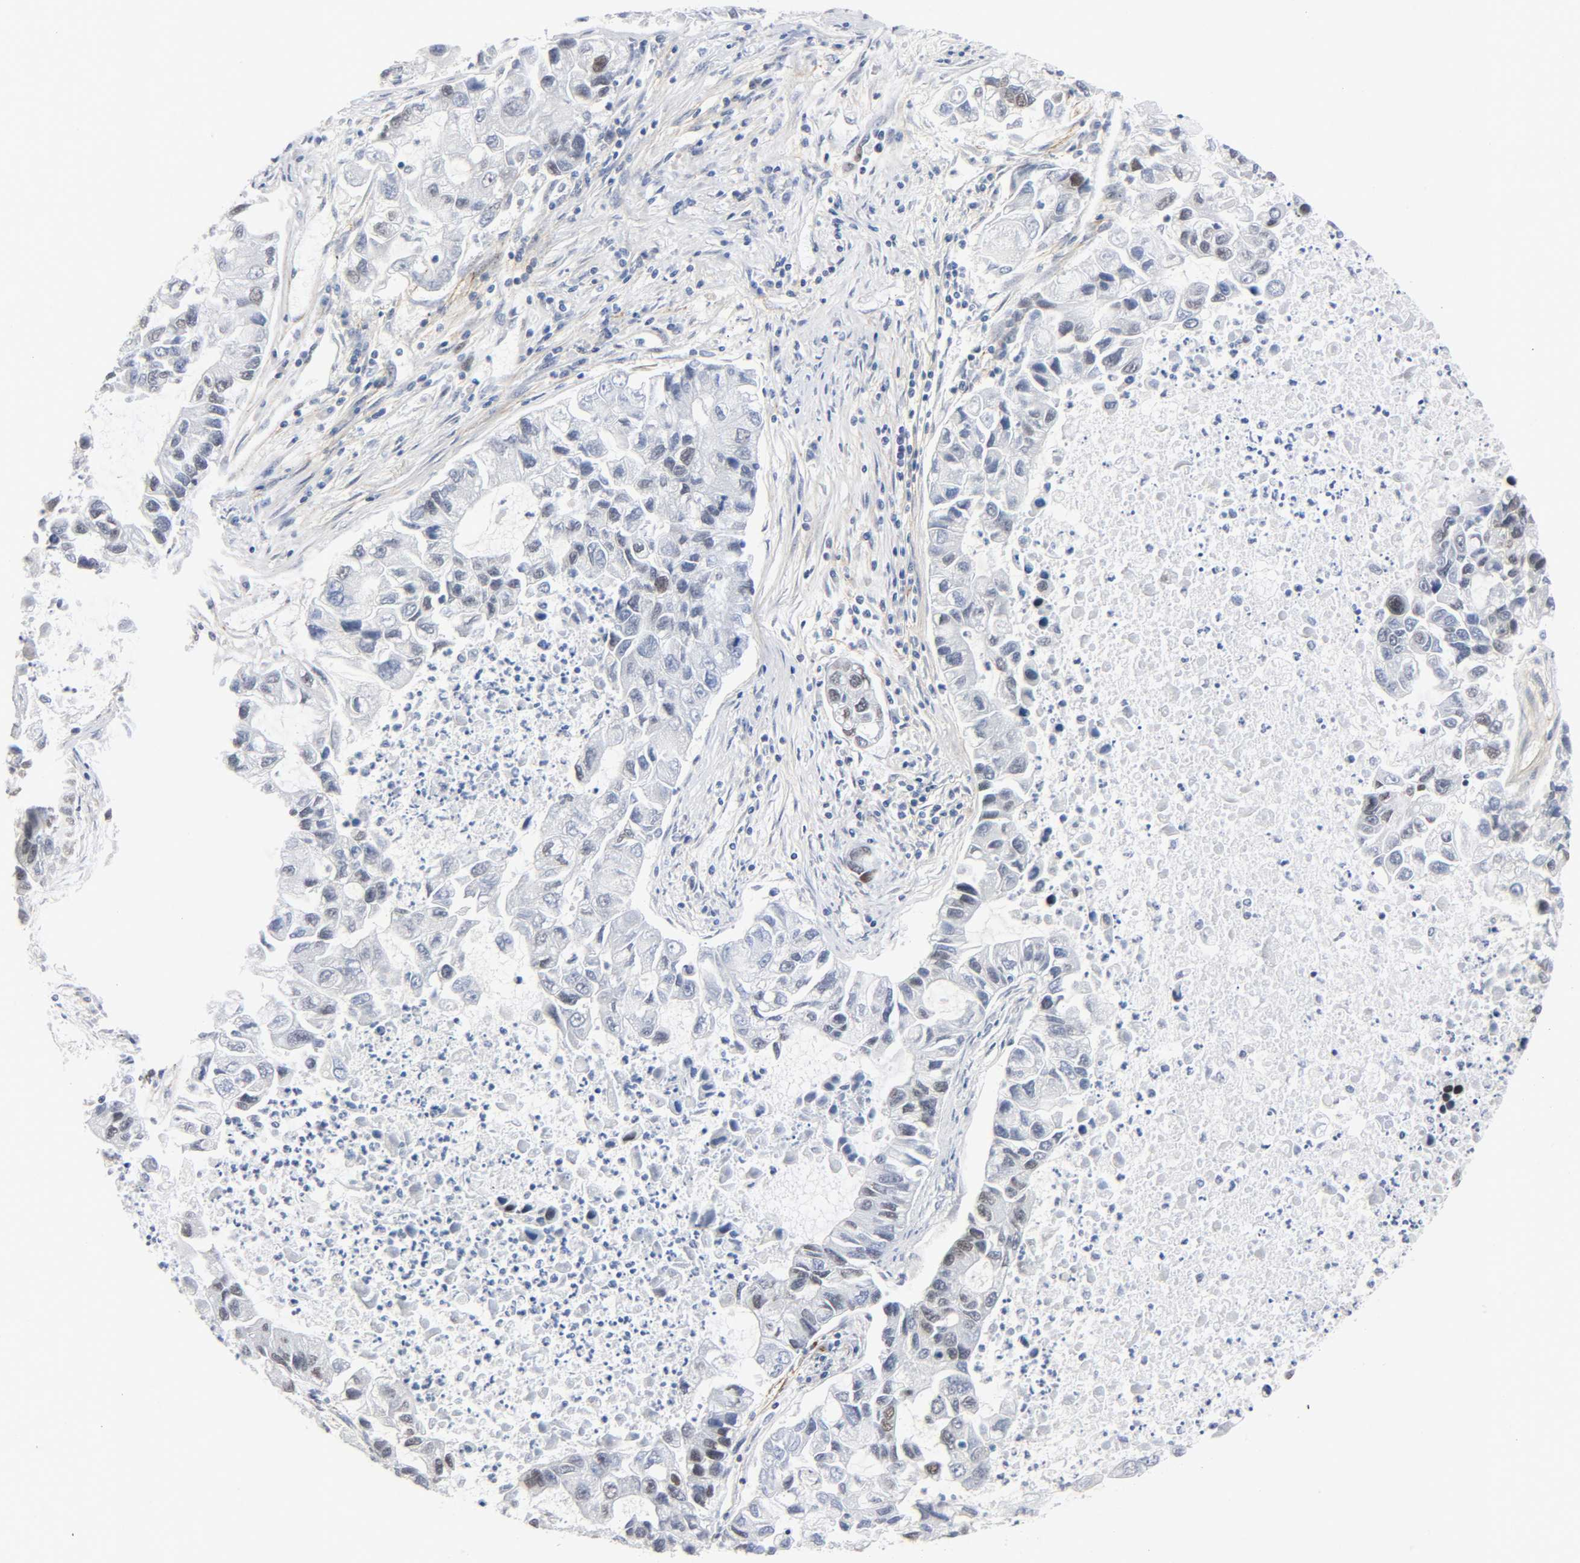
{"staining": {"intensity": "negative", "quantity": "none", "location": "none"}, "tissue": "lung cancer", "cell_type": "Tumor cells", "image_type": "cancer", "snomed": [{"axis": "morphology", "description": "Adenocarcinoma, NOS"}, {"axis": "topography", "description": "Lung"}], "caption": "Tumor cells show no significant protein expression in lung cancer. (DAB immunohistochemistry (IHC), high magnification).", "gene": "DIDO1", "patient": {"sex": "female", "age": 51}}